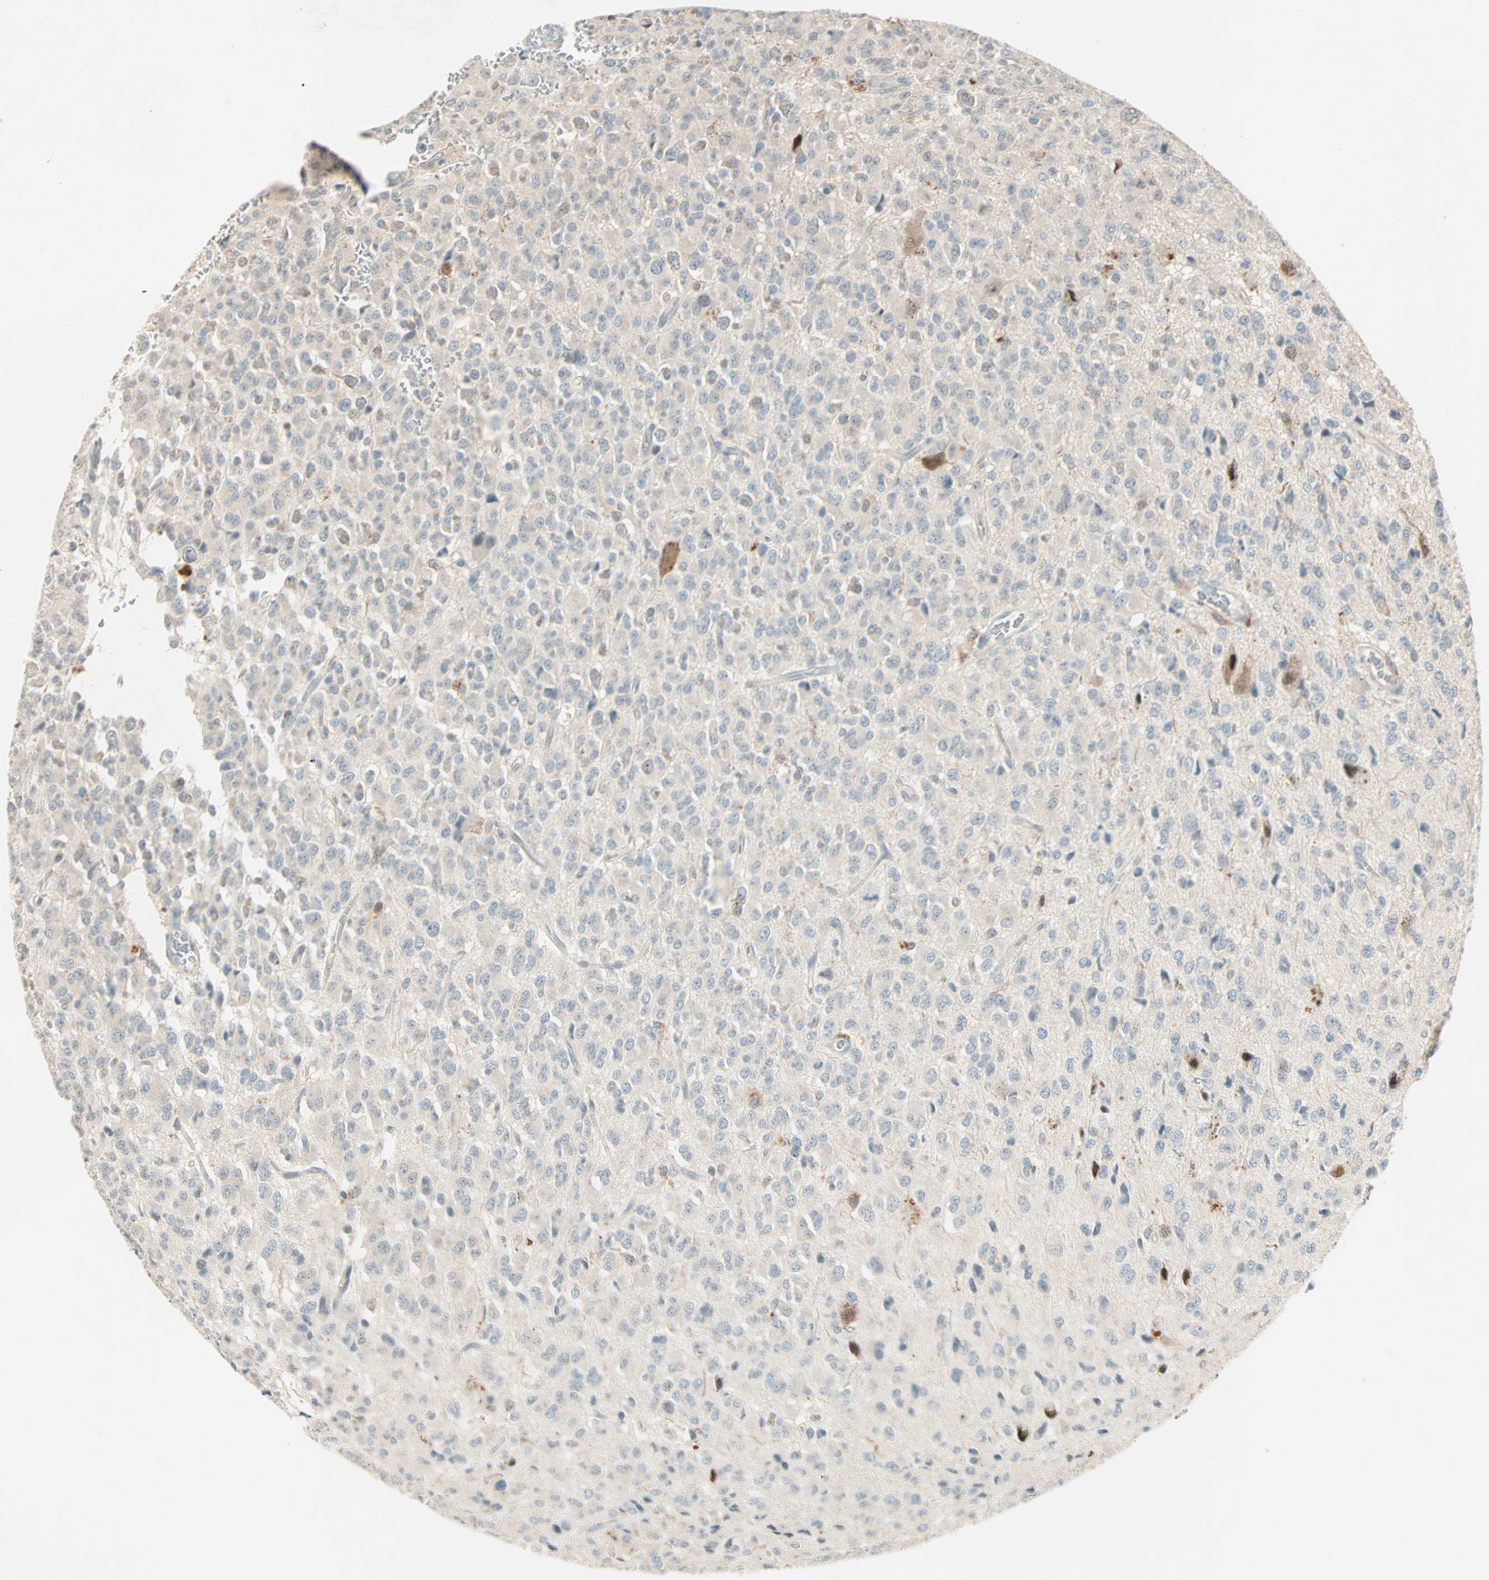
{"staining": {"intensity": "negative", "quantity": "none", "location": "none"}, "tissue": "glioma", "cell_type": "Tumor cells", "image_type": "cancer", "snomed": [{"axis": "morphology", "description": "Glioma, malignant, High grade"}, {"axis": "topography", "description": "pancreas cauda"}], "caption": "This is an immunohistochemistry (IHC) image of high-grade glioma (malignant). There is no staining in tumor cells.", "gene": "RTL6", "patient": {"sex": "male", "age": 60}}